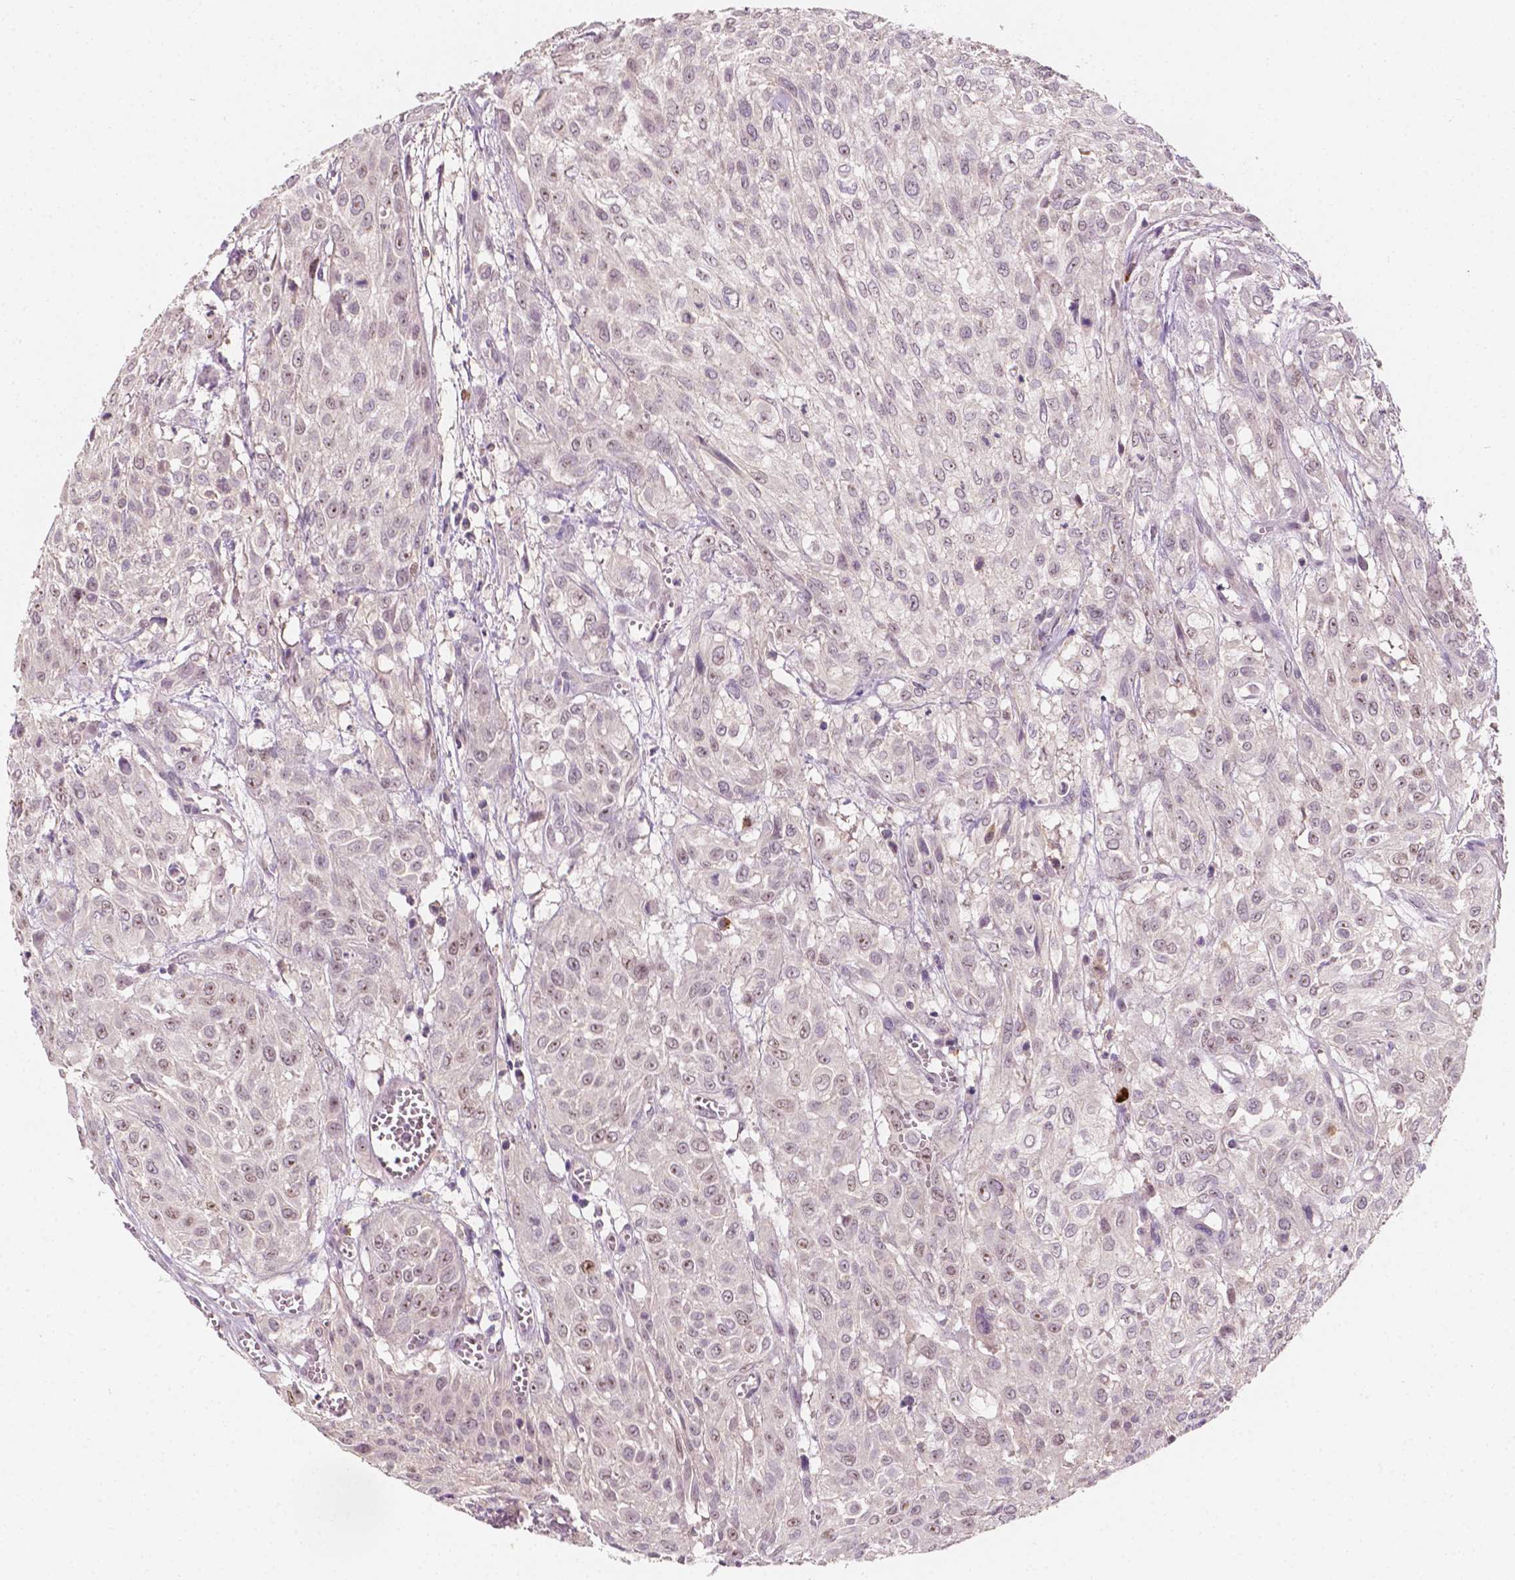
{"staining": {"intensity": "negative", "quantity": "none", "location": "none"}, "tissue": "urothelial cancer", "cell_type": "Tumor cells", "image_type": "cancer", "snomed": [{"axis": "morphology", "description": "Urothelial carcinoma, High grade"}, {"axis": "topography", "description": "Urinary bladder"}], "caption": "The IHC histopathology image has no significant positivity in tumor cells of urothelial cancer tissue. (DAB (3,3'-diaminobenzidine) immunohistochemistry (IHC), high magnification).", "gene": "SIRT2", "patient": {"sex": "male", "age": 57}}